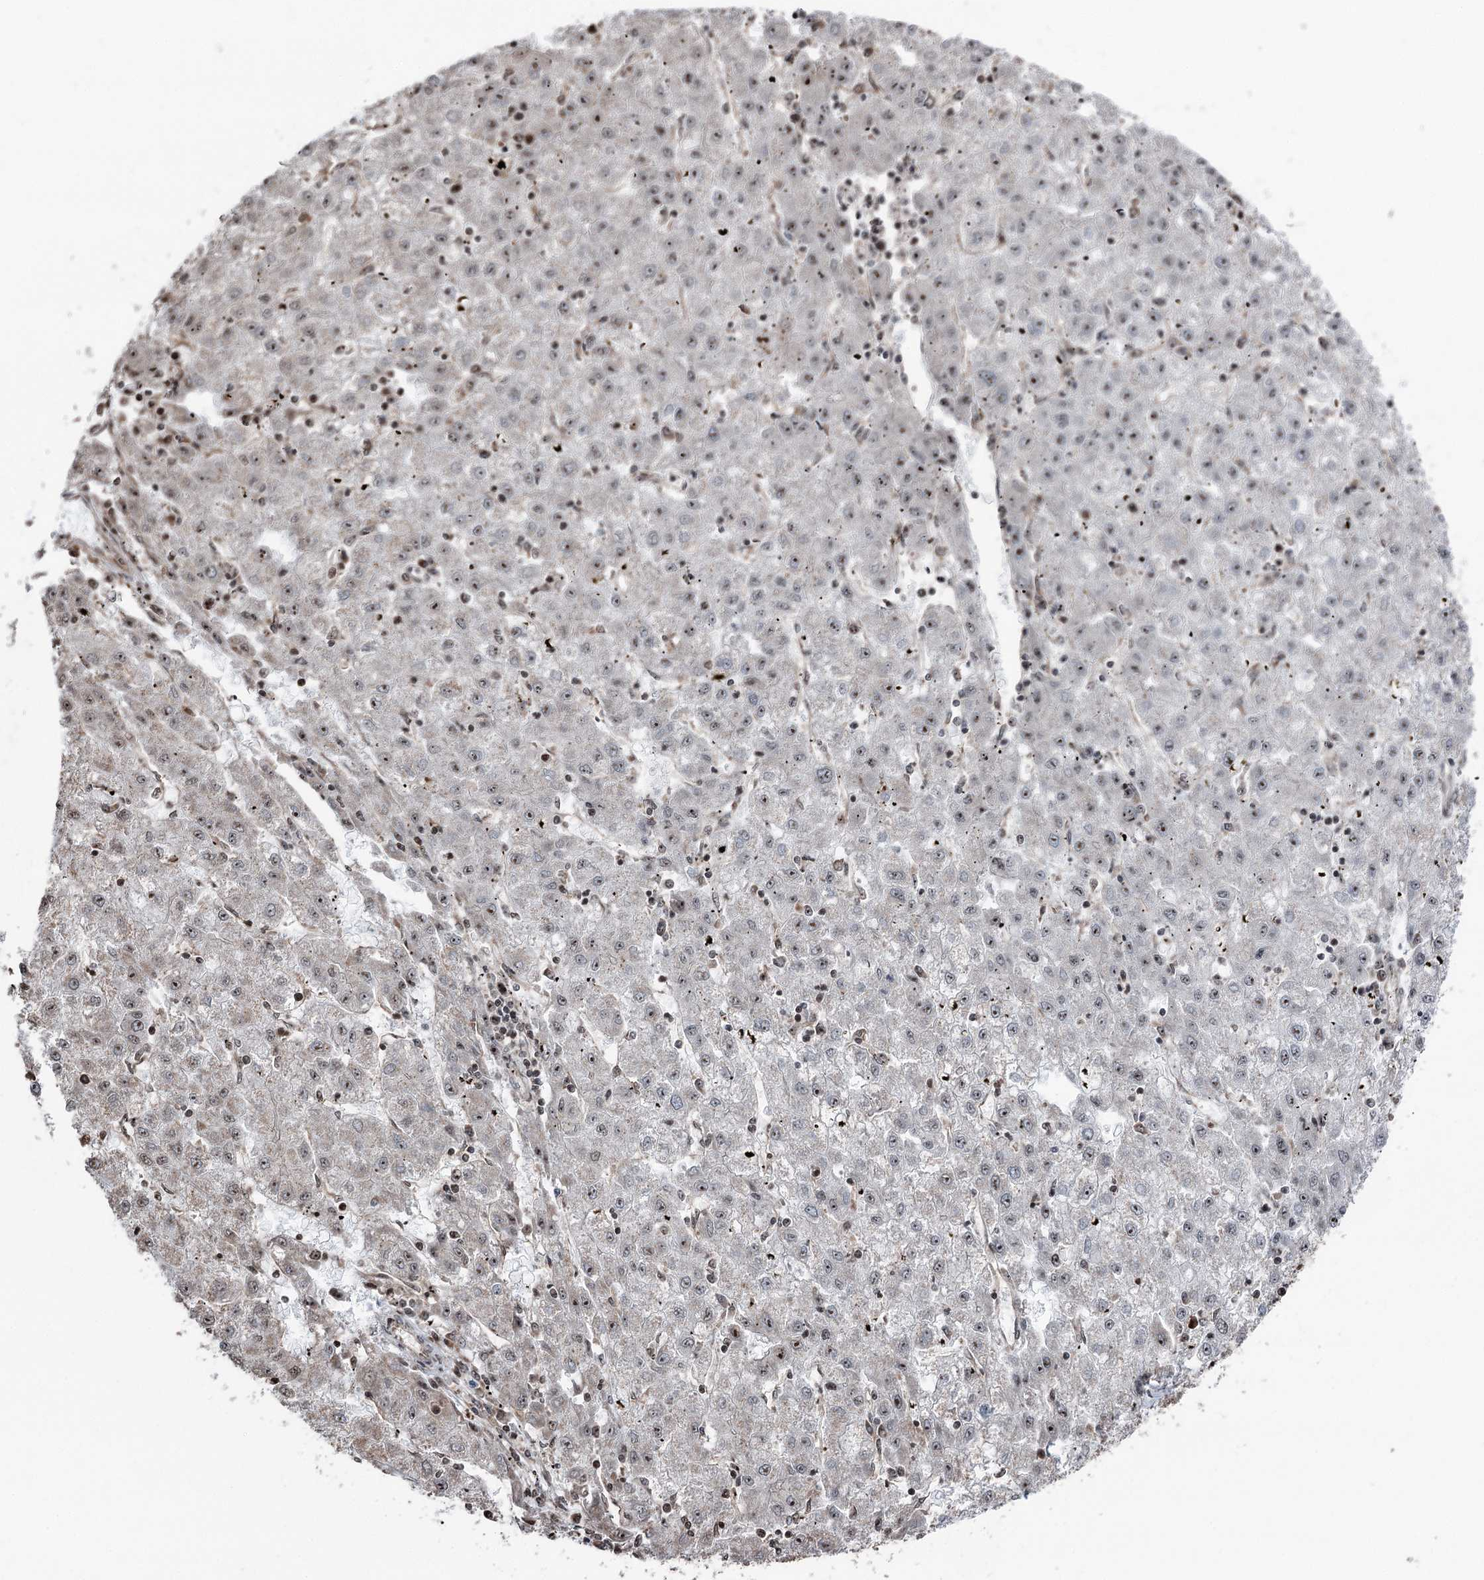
{"staining": {"intensity": "moderate", "quantity": ">75%", "location": "nuclear"}, "tissue": "liver cancer", "cell_type": "Tumor cells", "image_type": "cancer", "snomed": [{"axis": "morphology", "description": "Carcinoma, Hepatocellular, NOS"}, {"axis": "topography", "description": "Liver"}], "caption": "IHC staining of liver hepatocellular carcinoma, which demonstrates medium levels of moderate nuclear staining in about >75% of tumor cells indicating moderate nuclear protein staining. The staining was performed using DAB (3,3'-diaminobenzidine) (brown) for protein detection and nuclei were counterstained in hematoxylin (blue).", "gene": "STEEP1", "patient": {"sex": "male", "age": 72}}